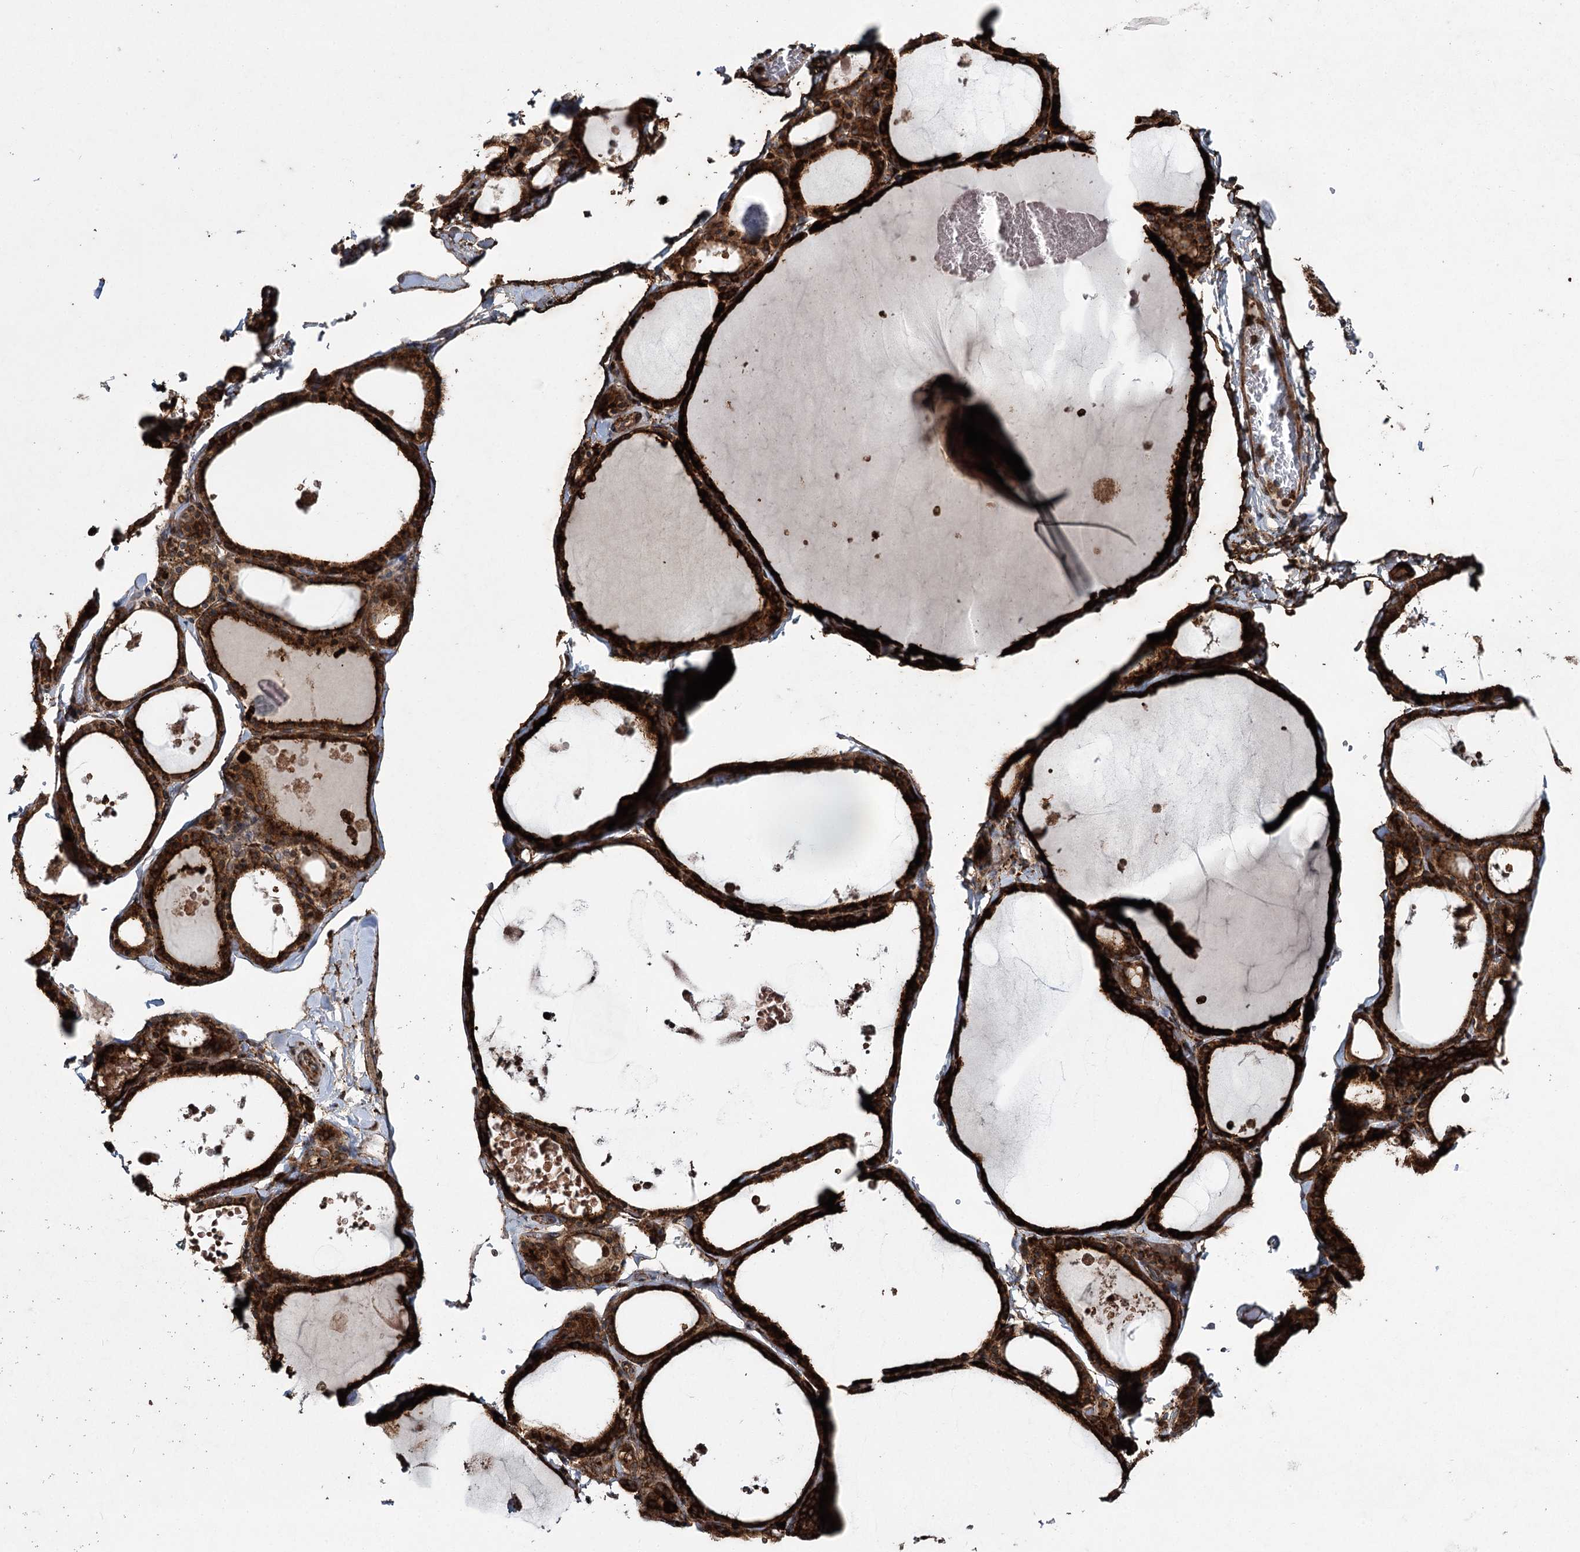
{"staining": {"intensity": "strong", "quantity": ">75%", "location": "cytoplasmic/membranous"}, "tissue": "thyroid gland", "cell_type": "Glandular cells", "image_type": "normal", "snomed": [{"axis": "morphology", "description": "Normal tissue, NOS"}, {"axis": "topography", "description": "Thyroid gland"}], "caption": "Immunohistochemical staining of benign thyroid gland shows >75% levels of strong cytoplasmic/membranous protein expression in about >75% of glandular cells. (DAB (3,3'-diaminobenzidine) IHC with brightfield microscopy, high magnification).", "gene": "DCUN1D4", "patient": {"sex": "male", "age": 56}}